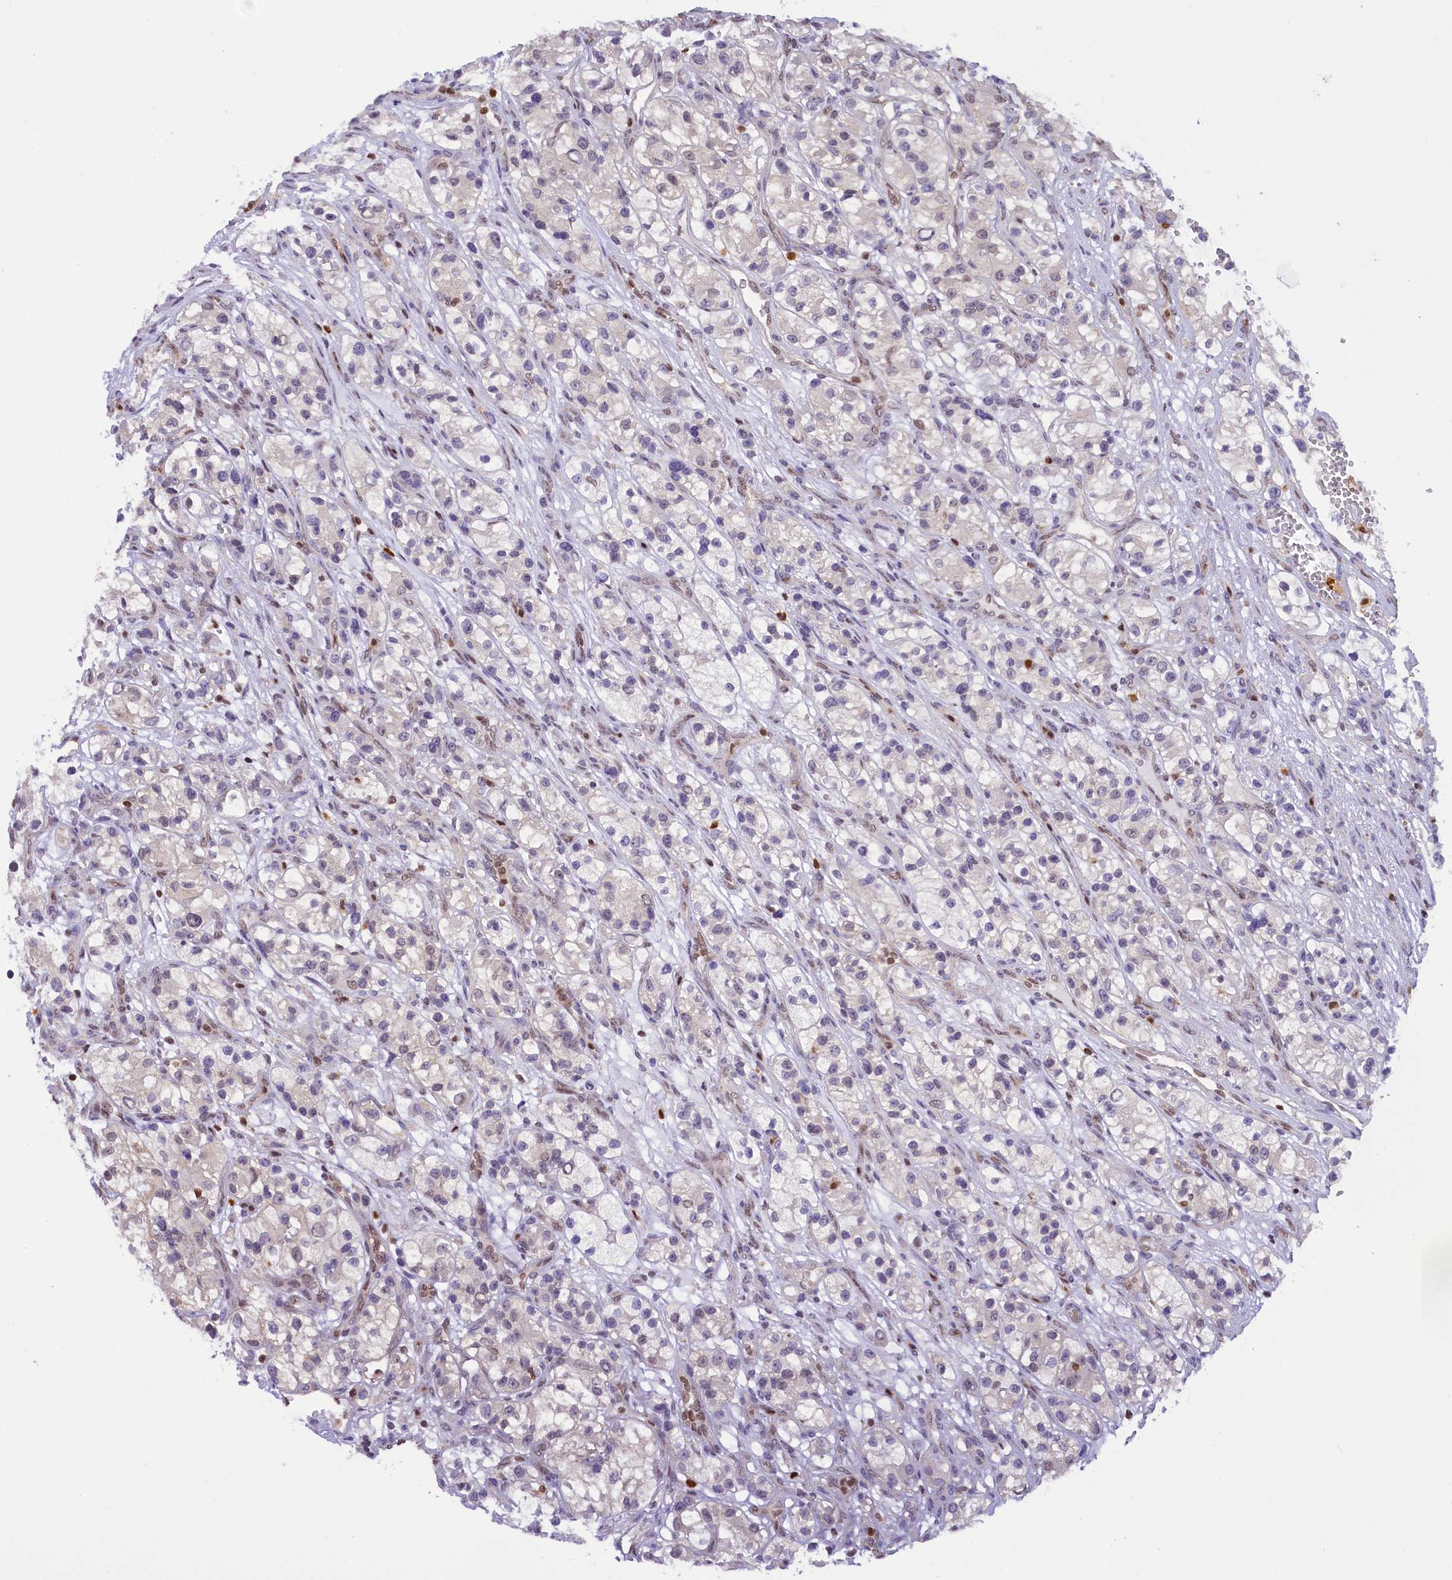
{"staining": {"intensity": "negative", "quantity": "none", "location": "none"}, "tissue": "renal cancer", "cell_type": "Tumor cells", "image_type": "cancer", "snomed": [{"axis": "morphology", "description": "Adenocarcinoma, NOS"}, {"axis": "topography", "description": "Kidney"}], "caption": "Immunohistochemistry micrograph of renal cancer stained for a protein (brown), which exhibits no expression in tumor cells.", "gene": "IZUMO2", "patient": {"sex": "female", "age": 57}}